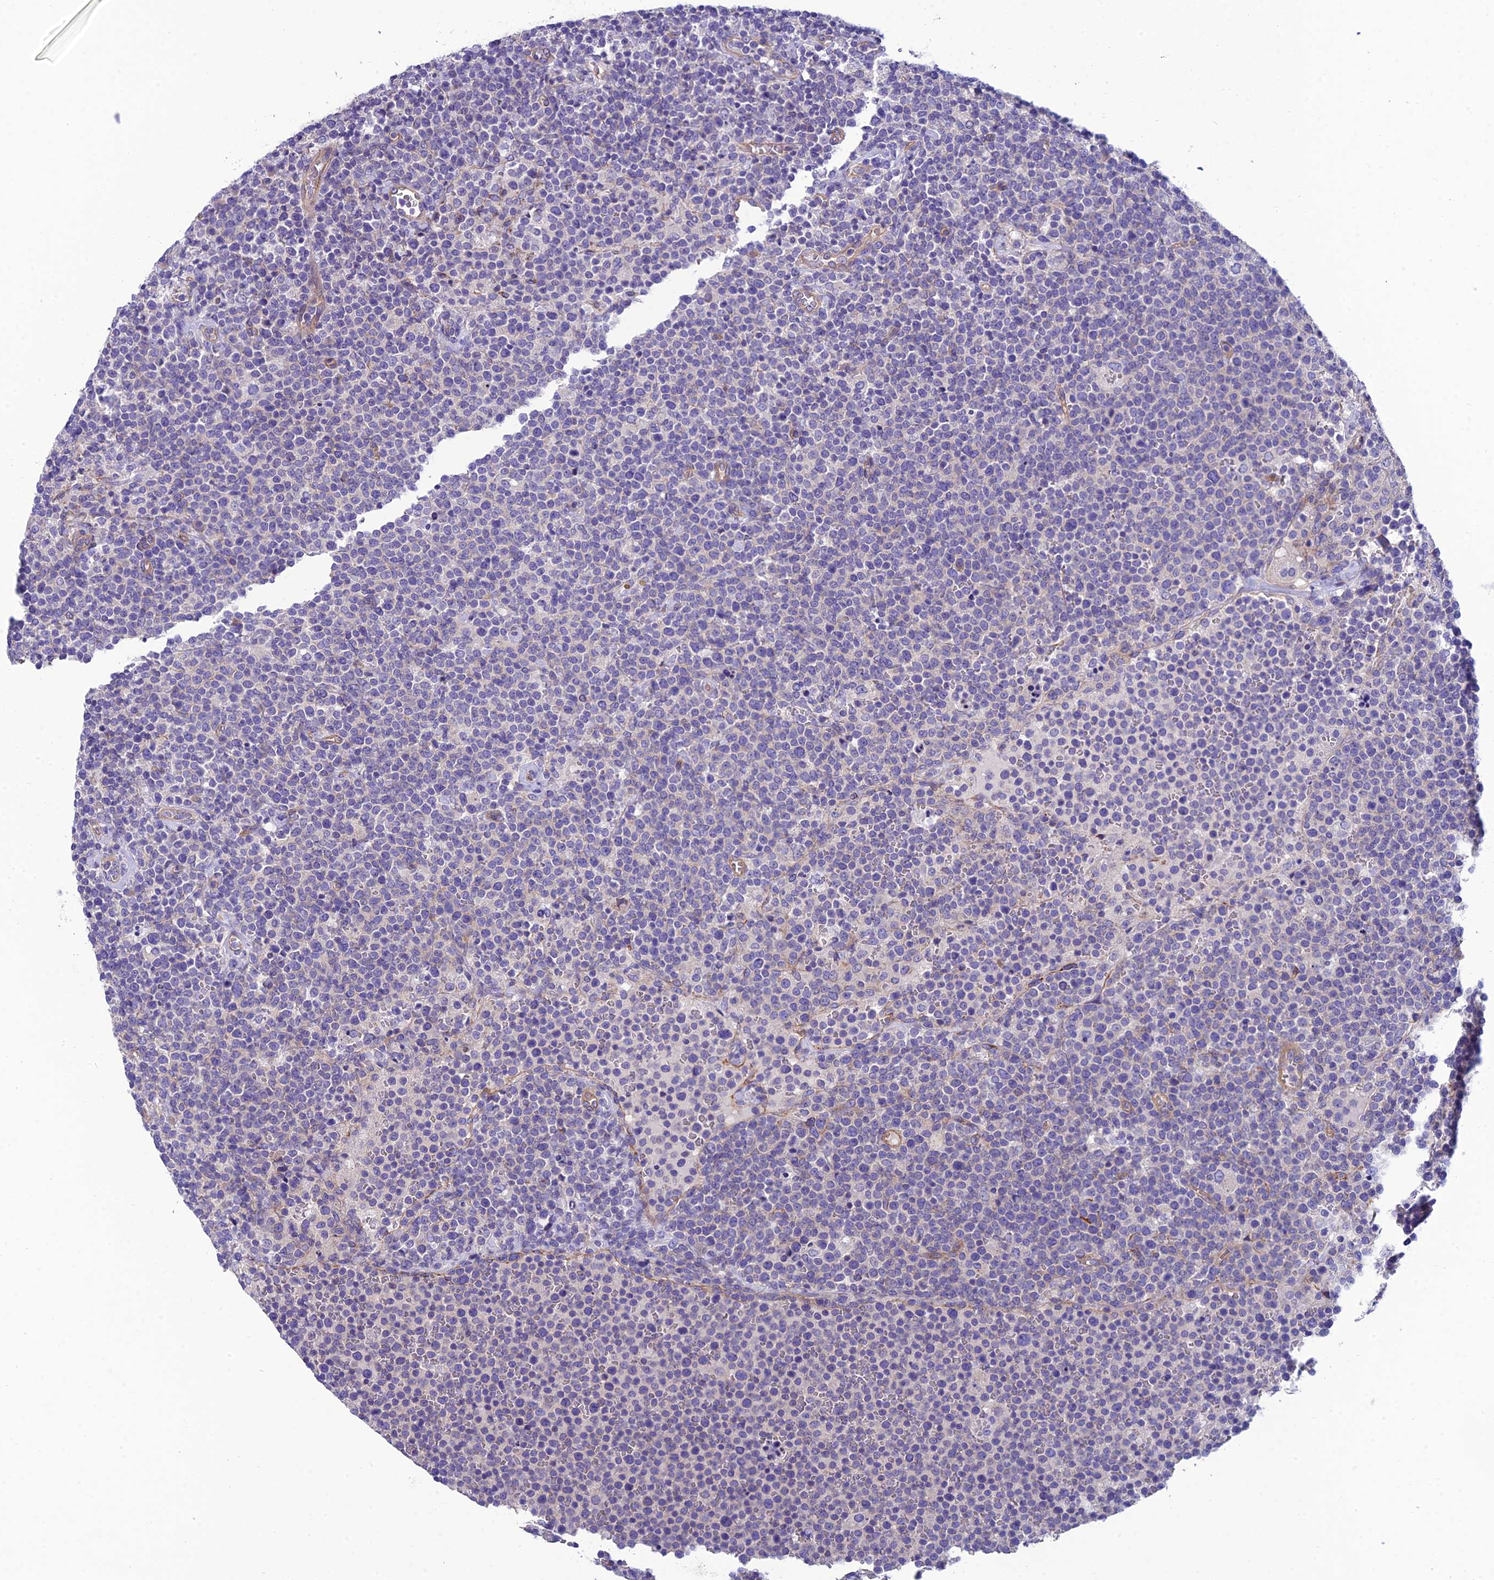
{"staining": {"intensity": "negative", "quantity": "none", "location": "none"}, "tissue": "lymphoma", "cell_type": "Tumor cells", "image_type": "cancer", "snomed": [{"axis": "morphology", "description": "Malignant lymphoma, non-Hodgkin's type, High grade"}, {"axis": "topography", "description": "Lymph node"}], "caption": "IHC photomicrograph of neoplastic tissue: lymphoma stained with DAB demonstrates no significant protein positivity in tumor cells. Nuclei are stained in blue.", "gene": "PPFIA3", "patient": {"sex": "male", "age": 61}}